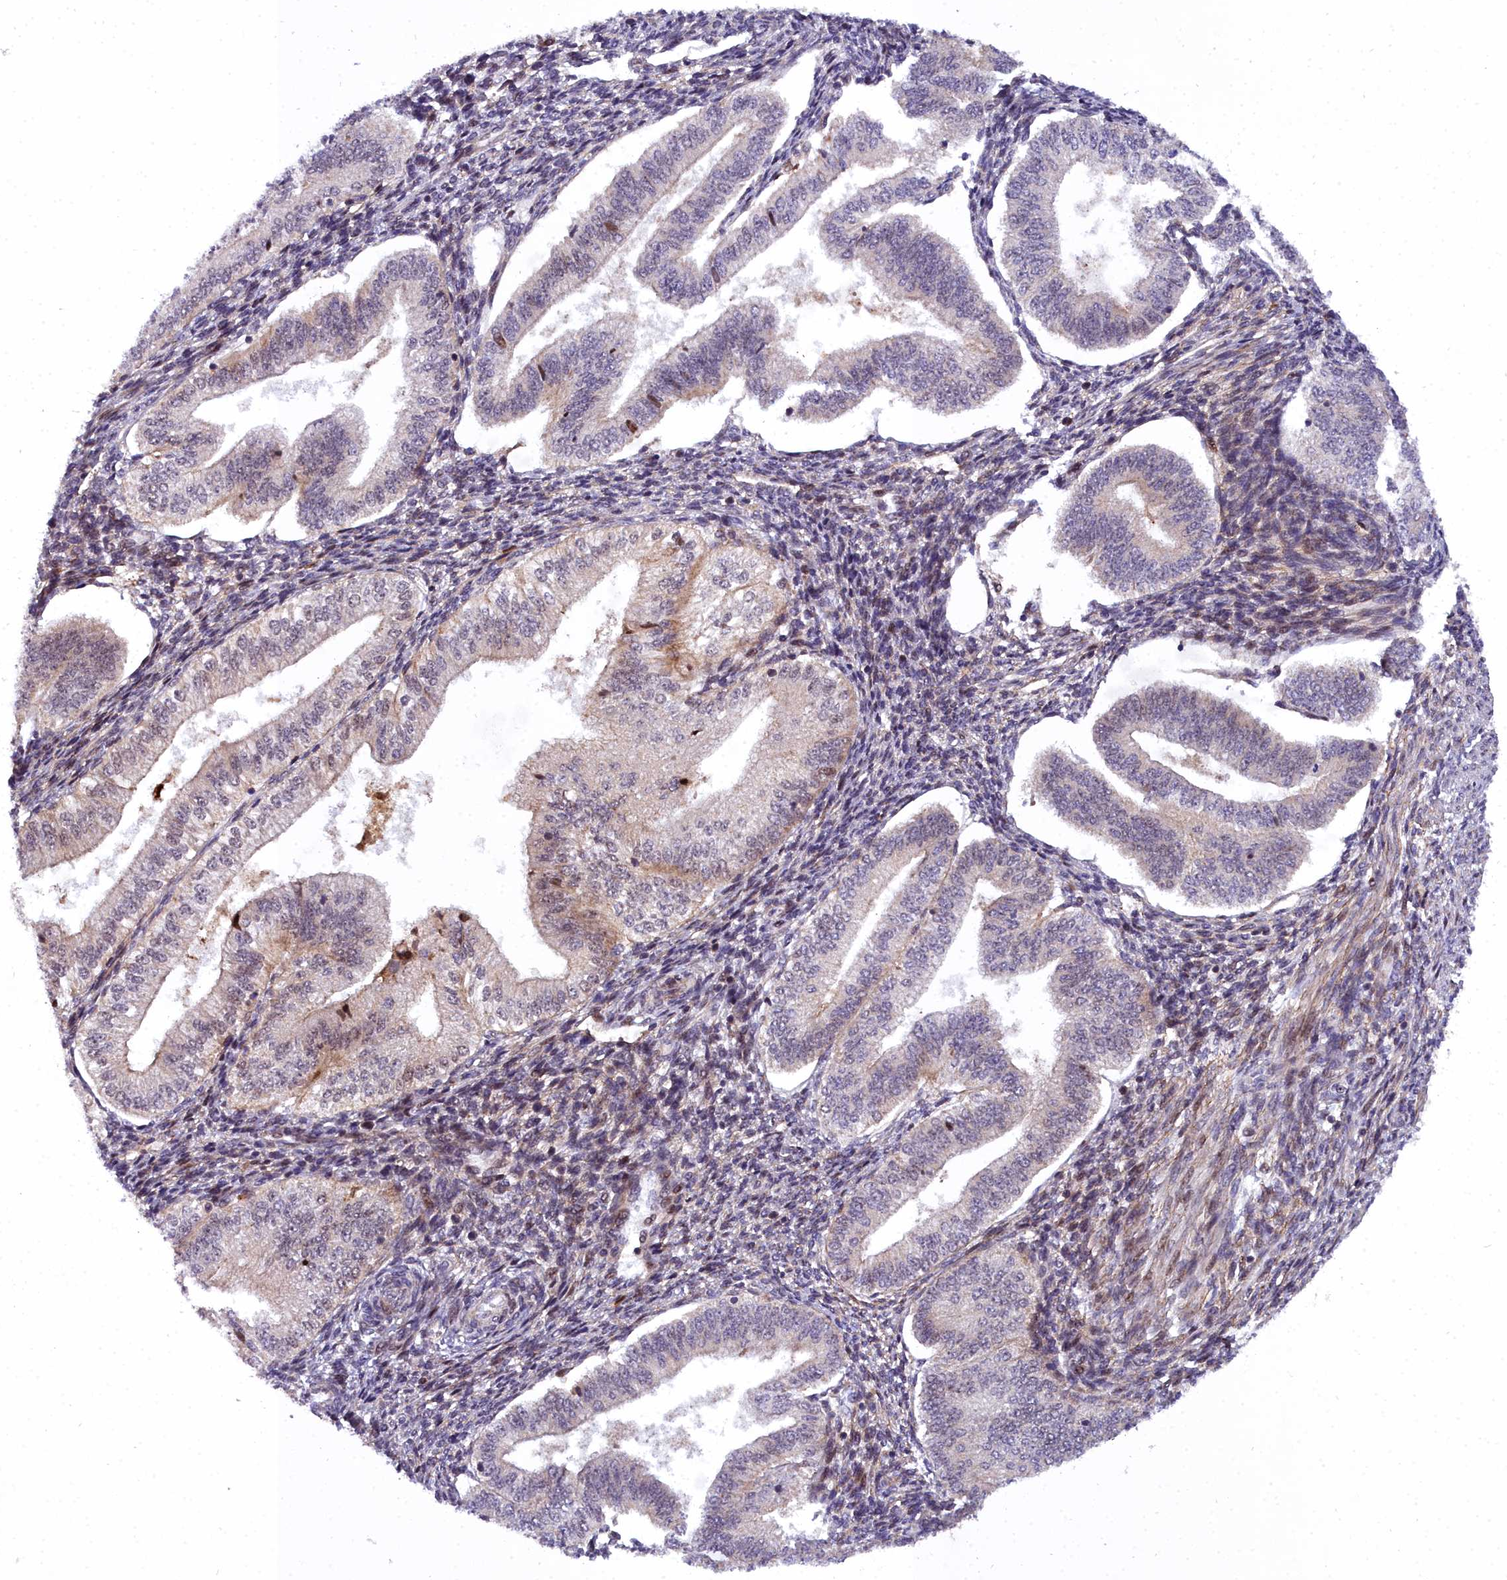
{"staining": {"intensity": "moderate", "quantity": "25%-75%", "location": "cytoplasmic/membranous"}, "tissue": "endometrium", "cell_type": "Cells in endometrial stroma", "image_type": "normal", "snomed": [{"axis": "morphology", "description": "Normal tissue, NOS"}, {"axis": "topography", "description": "Endometrium"}], "caption": "Cells in endometrial stroma show medium levels of moderate cytoplasmic/membranous positivity in about 25%-75% of cells in benign endometrium.", "gene": "MRPS11", "patient": {"sex": "female", "age": 34}}